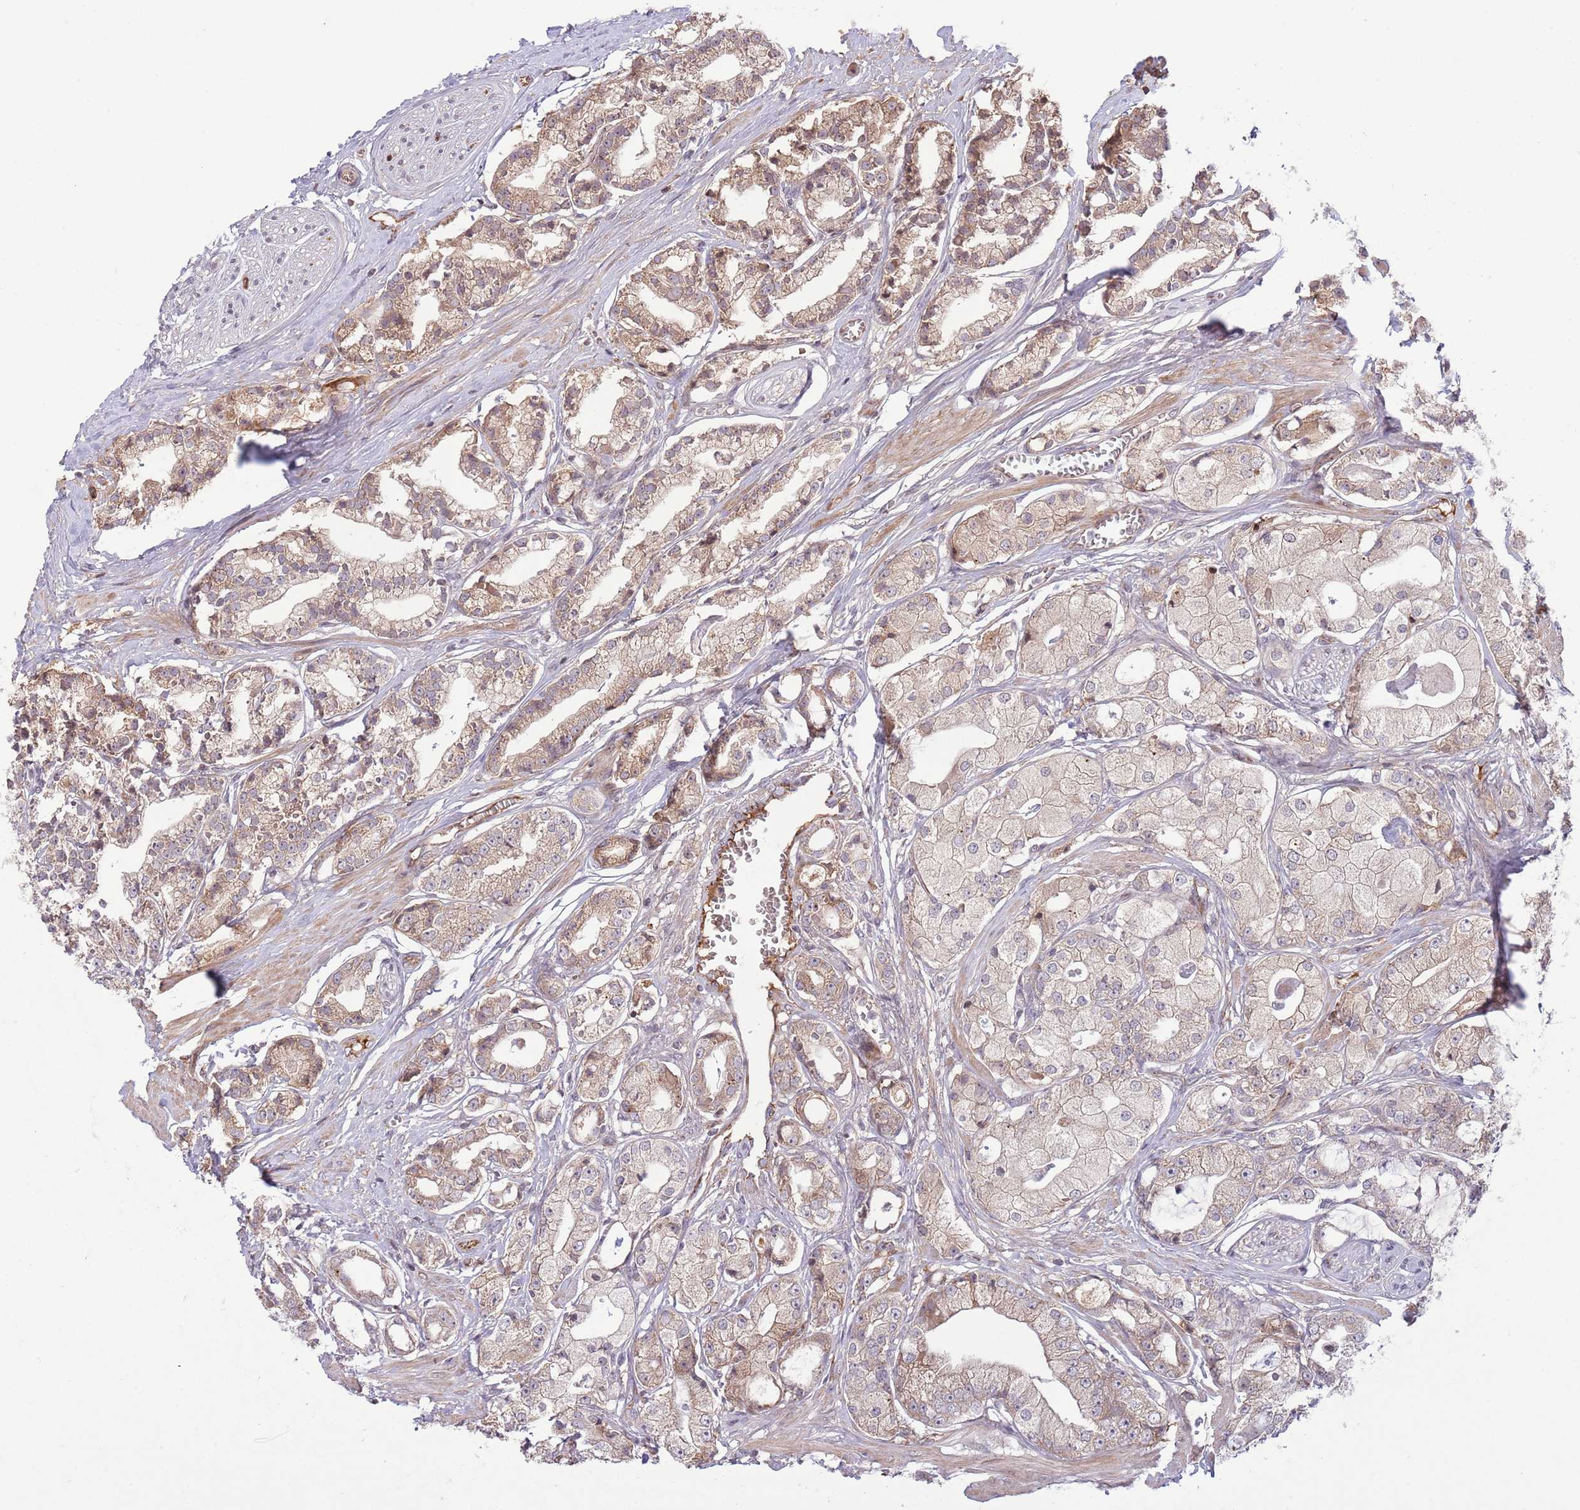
{"staining": {"intensity": "moderate", "quantity": "25%-75%", "location": "cytoplasmic/membranous"}, "tissue": "prostate cancer", "cell_type": "Tumor cells", "image_type": "cancer", "snomed": [{"axis": "morphology", "description": "Adenocarcinoma, High grade"}, {"axis": "topography", "description": "Prostate"}], "caption": "Prostate adenocarcinoma (high-grade) was stained to show a protein in brown. There is medium levels of moderate cytoplasmic/membranous positivity in approximately 25%-75% of tumor cells.", "gene": "DPP10", "patient": {"sex": "male", "age": 71}}